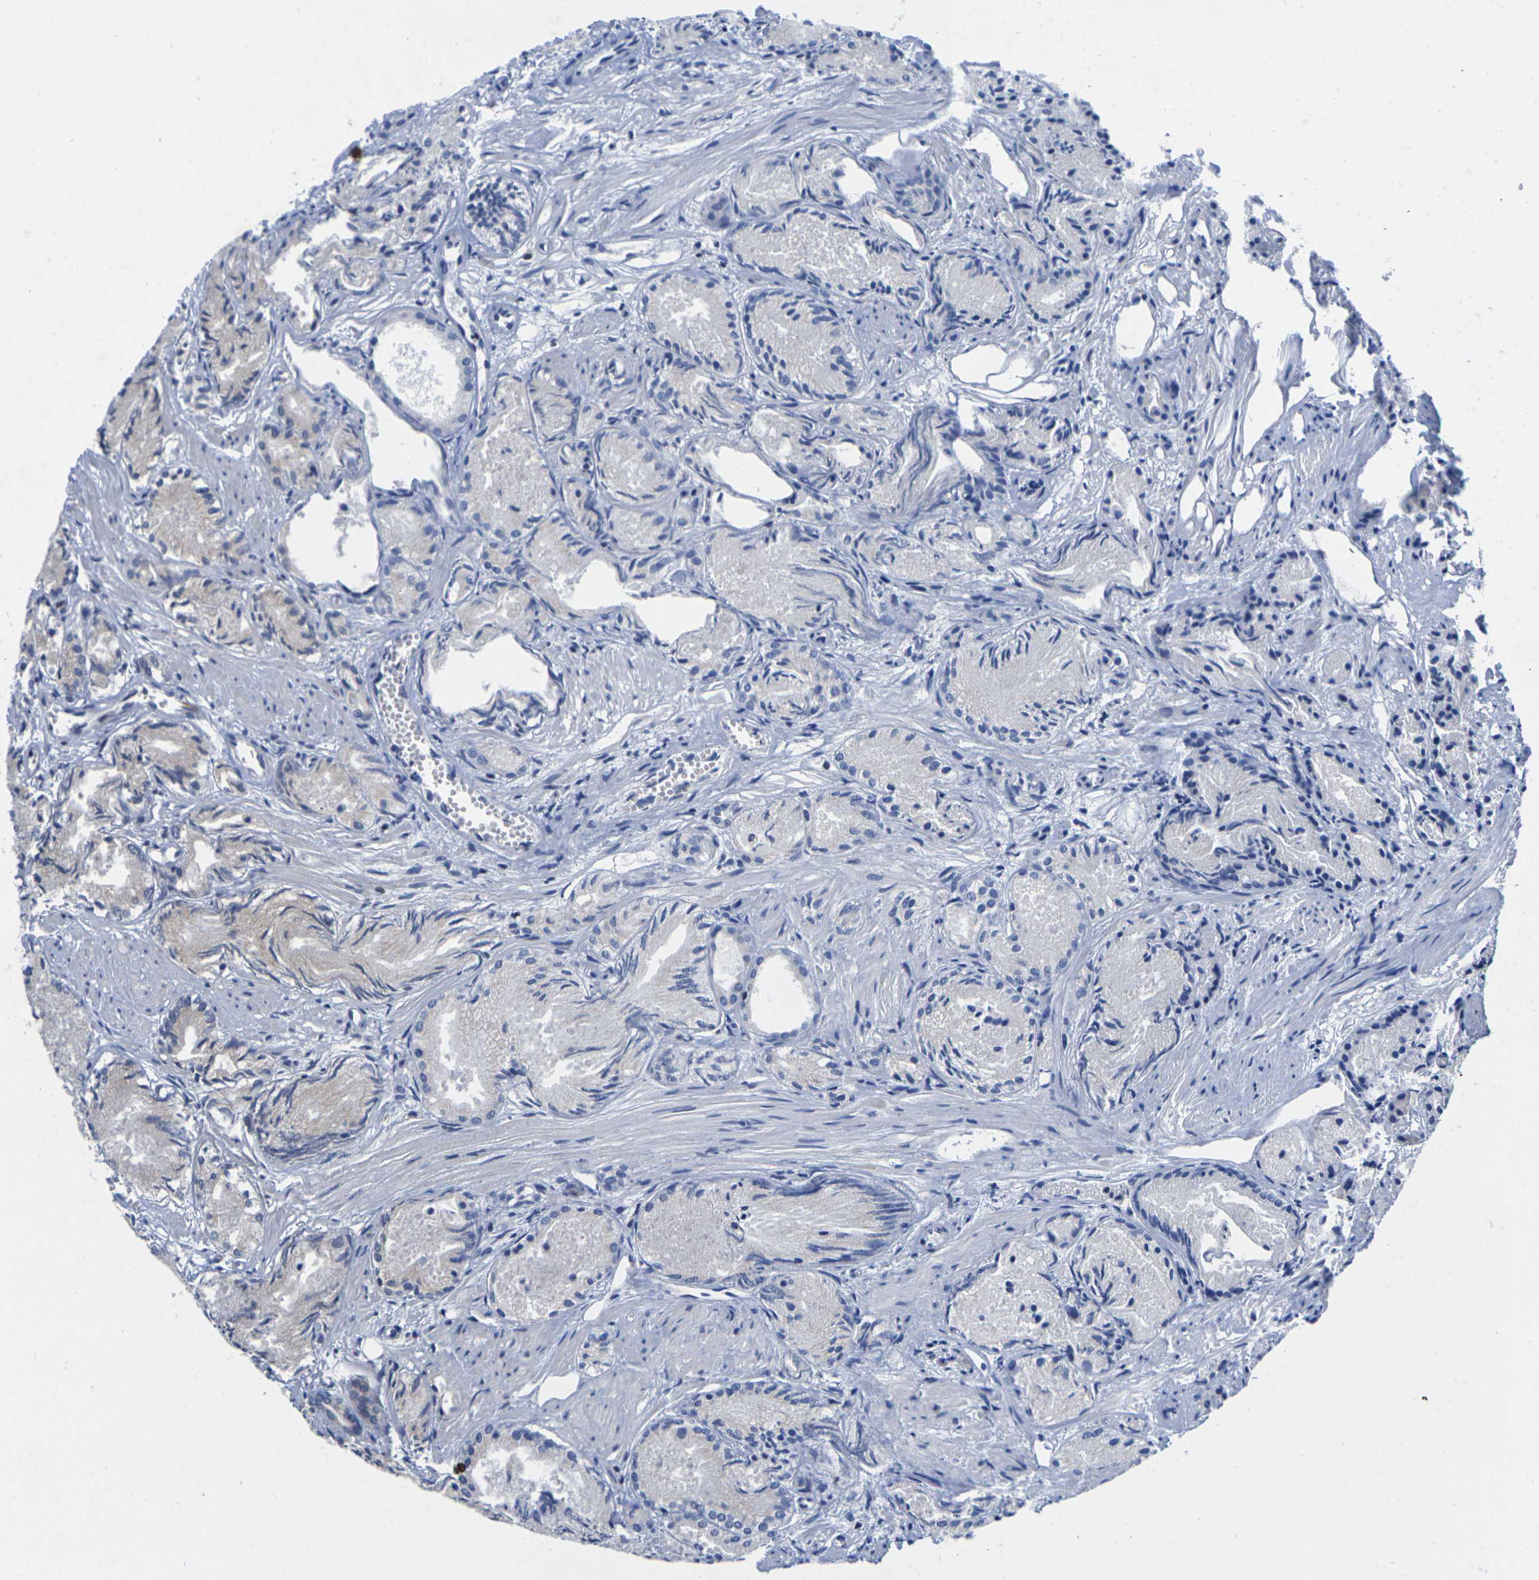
{"staining": {"intensity": "weak", "quantity": "<25%", "location": "cytoplasmic/membranous"}, "tissue": "prostate cancer", "cell_type": "Tumor cells", "image_type": "cancer", "snomed": [{"axis": "morphology", "description": "Adenocarcinoma, Low grade"}, {"axis": "topography", "description": "Prostate"}], "caption": "This is an immunohistochemistry histopathology image of prostate low-grade adenocarcinoma. There is no staining in tumor cells.", "gene": "IKZF1", "patient": {"sex": "male", "age": 72}}